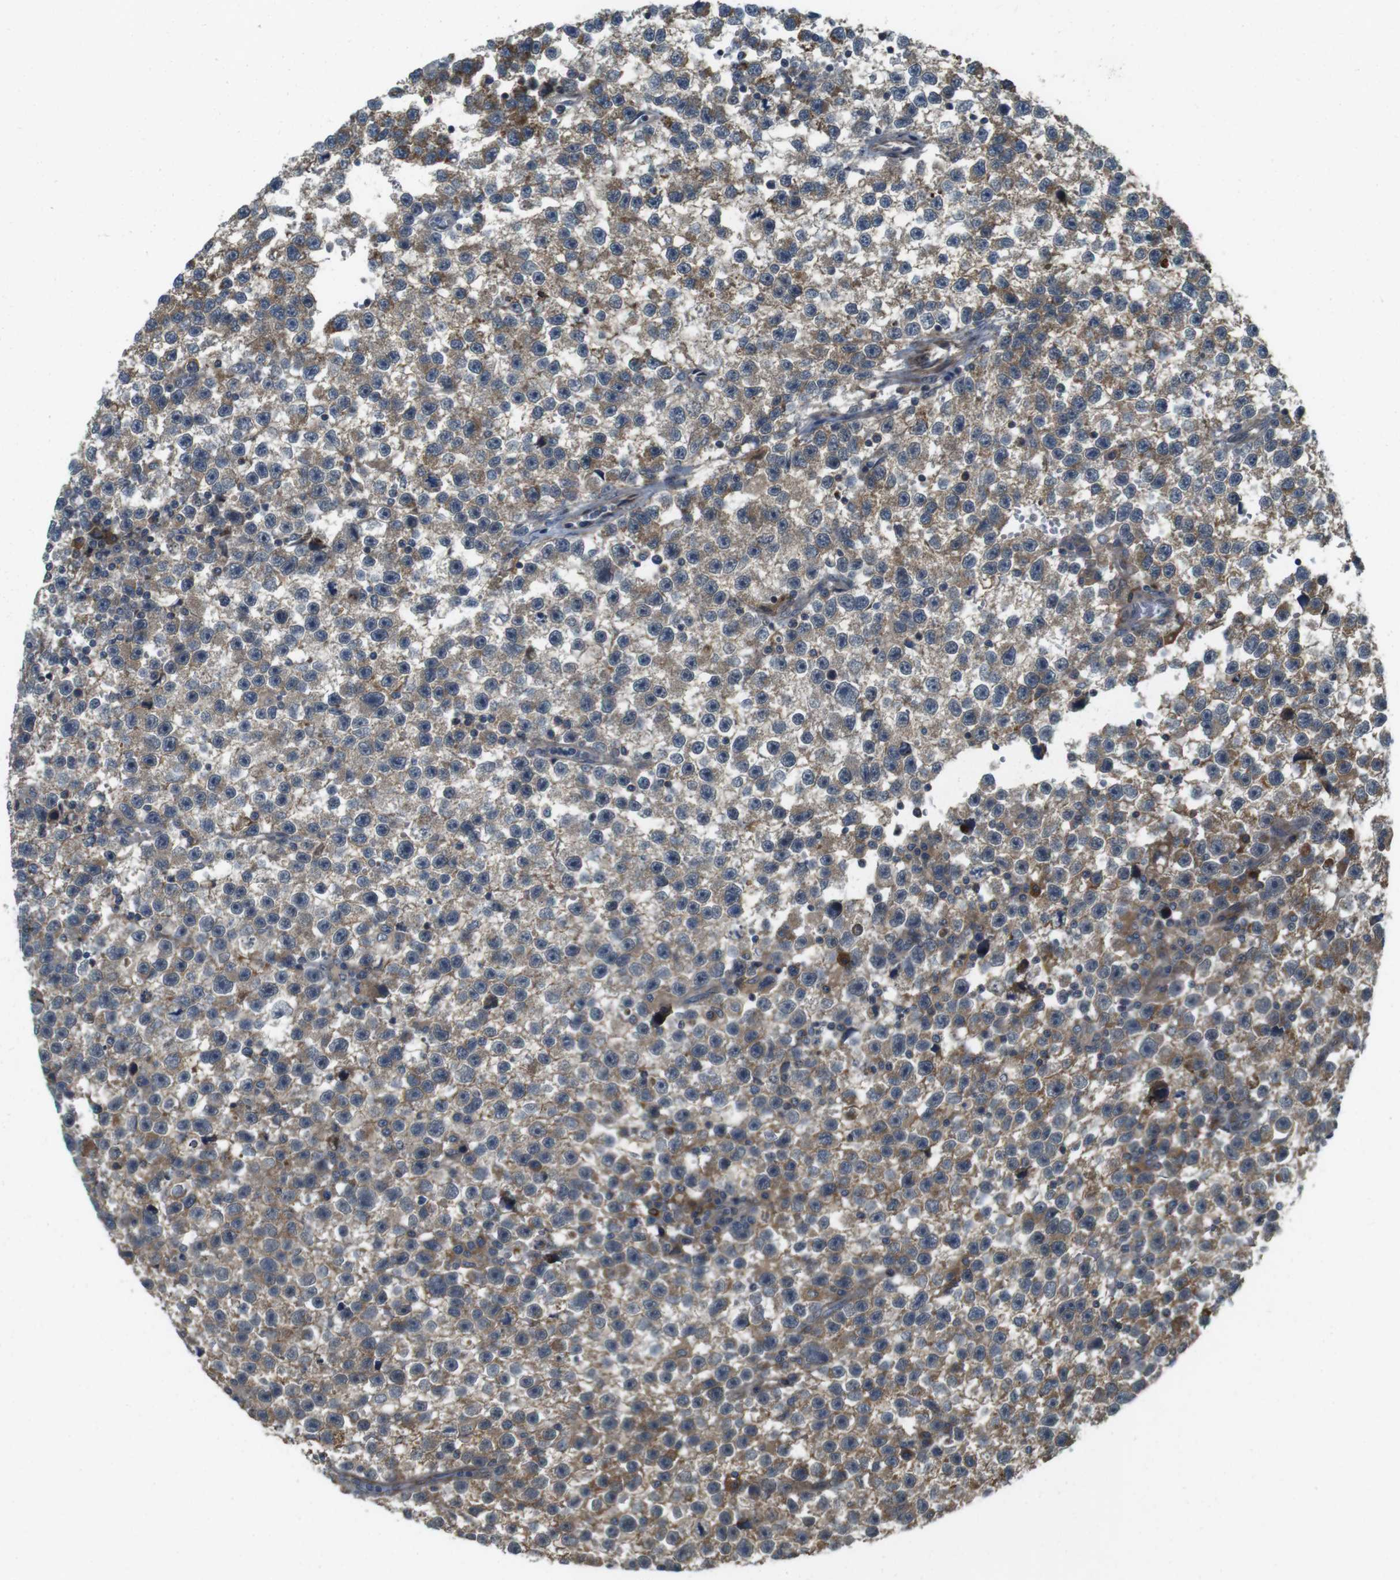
{"staining": {"intensity": "moderate", "quantity": ">75%", "location": "cytoplasmic/membranous"}, "tissue": "testis cancer", "cell_type": "Tumor cells", "image_type": "cancer", "snomed": [{"axis": "morphology", "description": "Seminoma, NOS"}, {"axis": "topography", "description": "Testis"}], "caption": "Immunohistochemistry (DAB (3,3'-diaminobenzidine)) staining of human testis seminoma shows moderate cytoplasmic/membranous protein positivity in approximately >75% of tumor cells.", "gene": "IFFO2", "patient": {"sex": "male", "age": 33}}